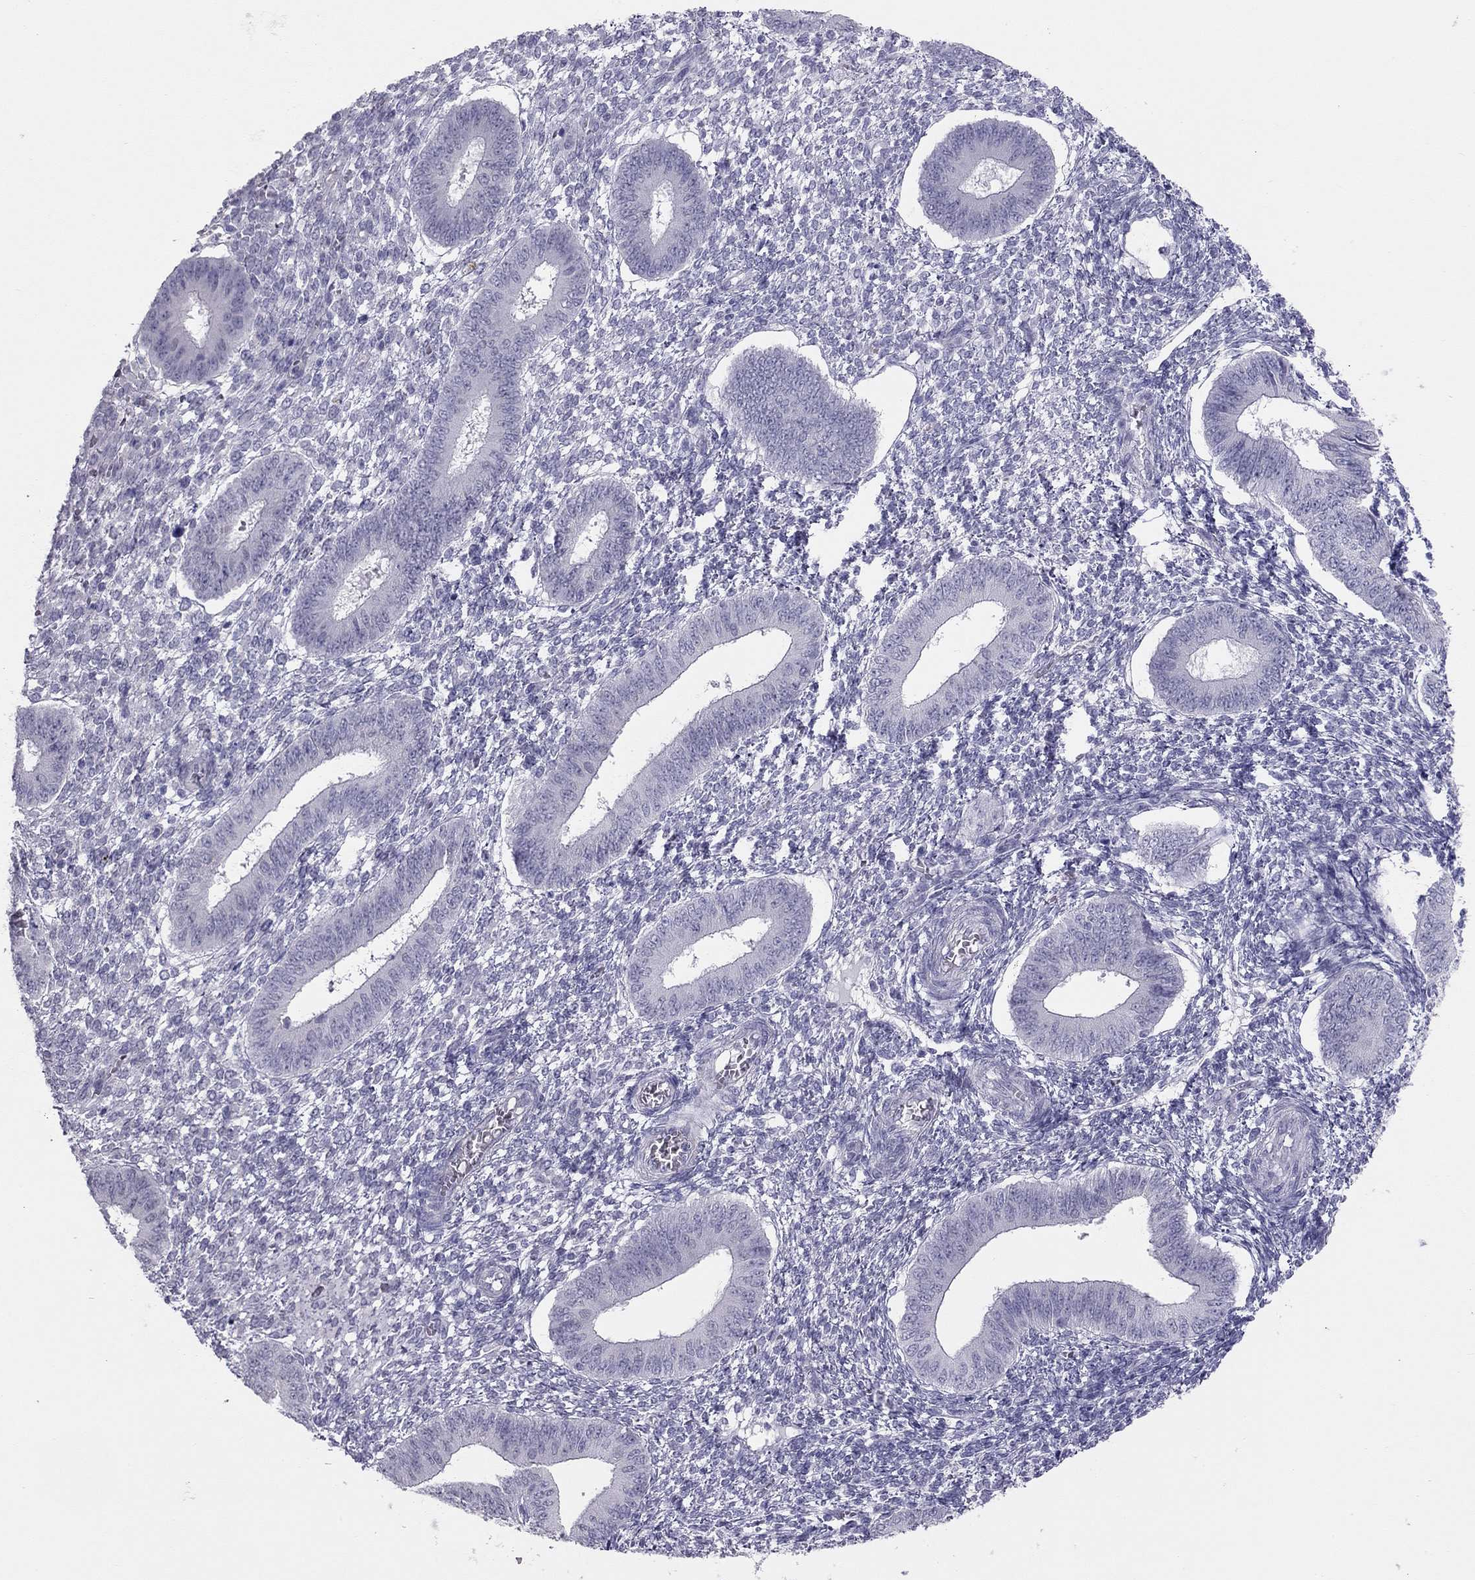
{"staining": {"intensity": "negative", "quantity": "none", "location": "none"}, "tissue": "endometrium", "cell_type": "Cells in endometrial stroma", "image_type": "normal", "snomed": [{"axis": "morphology", "description": "Normal tissue, NOS"}, {"axis": "topography", "description": "Endometrium"}], "caption": "Human endometrium stained for a protein using immunohistochemistry reveals no expression in cells in endometrial stroma.", "gene": "SPATA12", "patient": {"sex": "female", "age": 42}}